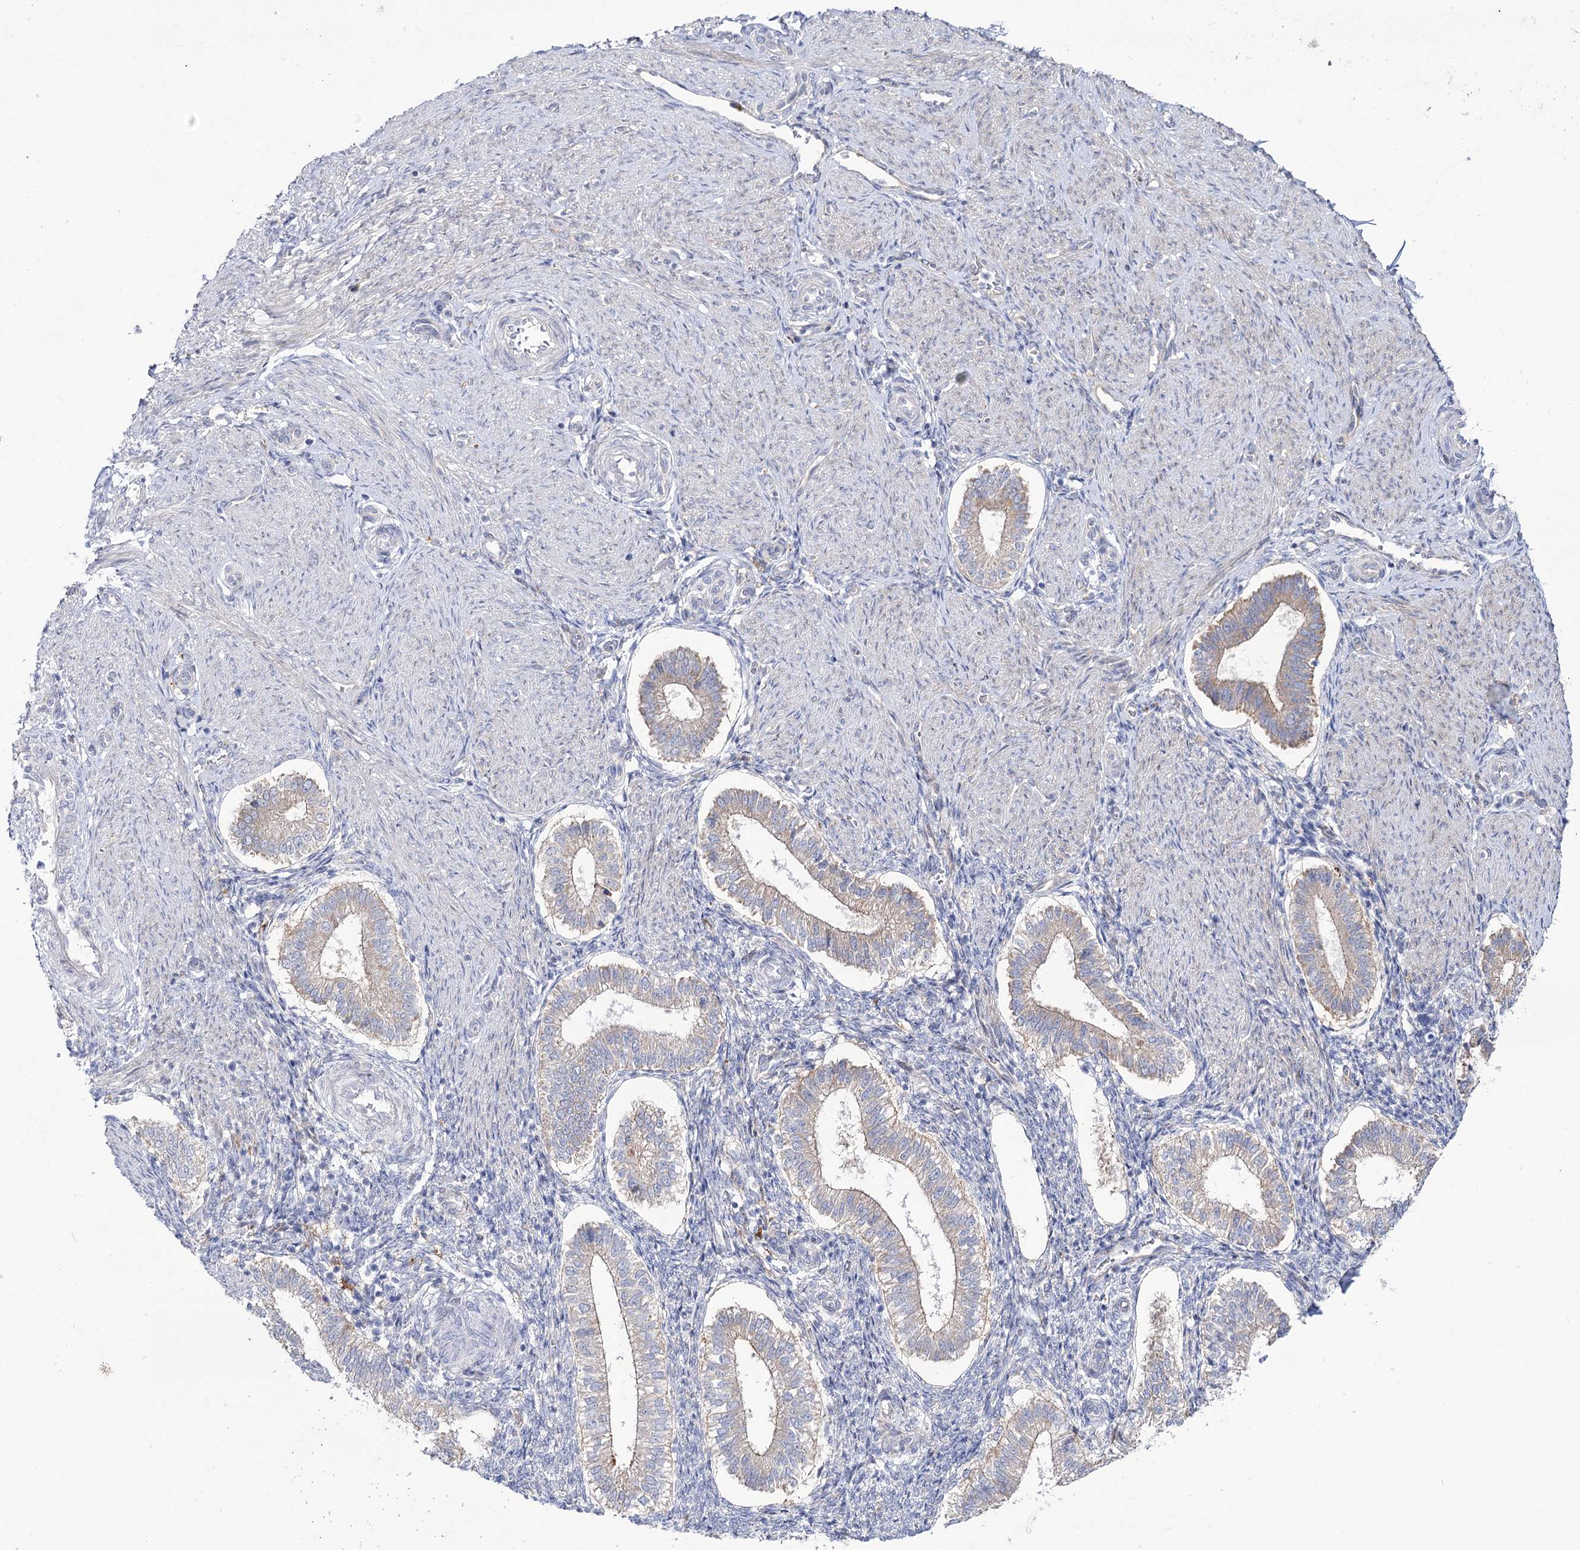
{"staining": {"intensity": "negative", "quantity": "none", "location": "none"}, "tissue": "endometrium", "cell_type": "Cells in endometrial stroma", "image_type": "normal", "snomed": [{"axis": "morphology", "description": "Normal tissue, NOS"}, {"axis": "topography", "description": "Endometrium"}], "caption": "The histopathology image demonstrates no staining of cells in endometrial stroma in benign endometrium.", "gene": "SUOX", "patient": {"sex": "female", "age": 25}}